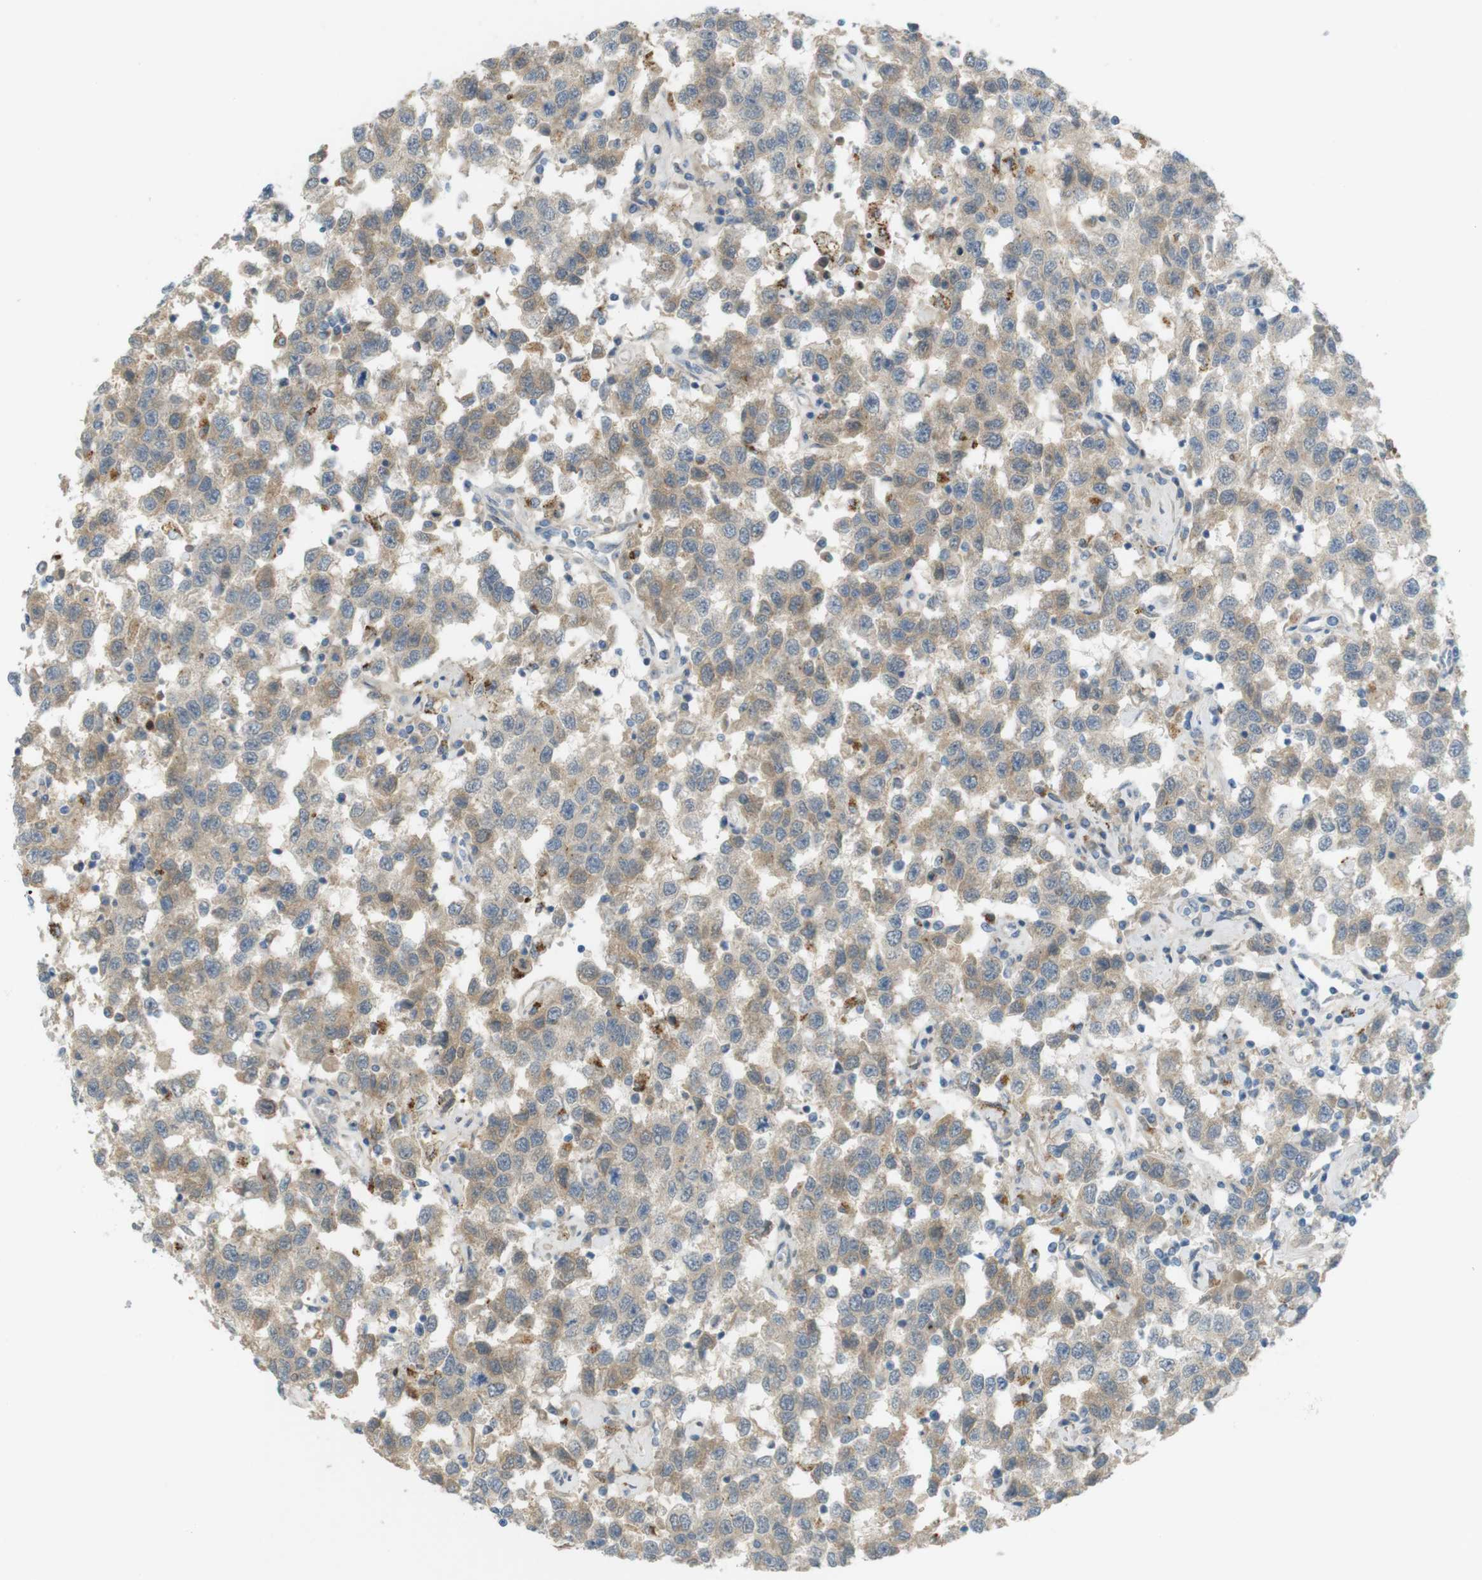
{"staining": {"intensity": "weak", "quantity": ">75%", "location": "cytoplasmic/membranous"}, "tissue": "testis cancer", "cell_type": "Tumor cells", "image_type": "cancer", "snomed": [{"axis": "morphology", "description": "Seminoma, NOS"}, {"axis": "topography", "description": "Testis"}], "caption": "Immunohistochemistry of human testis cancer demonstrates low levels of weak cytoplasmic/membranous staining in about >75% of tumor cells.", "gene": "UGT8", "patient": {"sex": "male", "age": 41}}